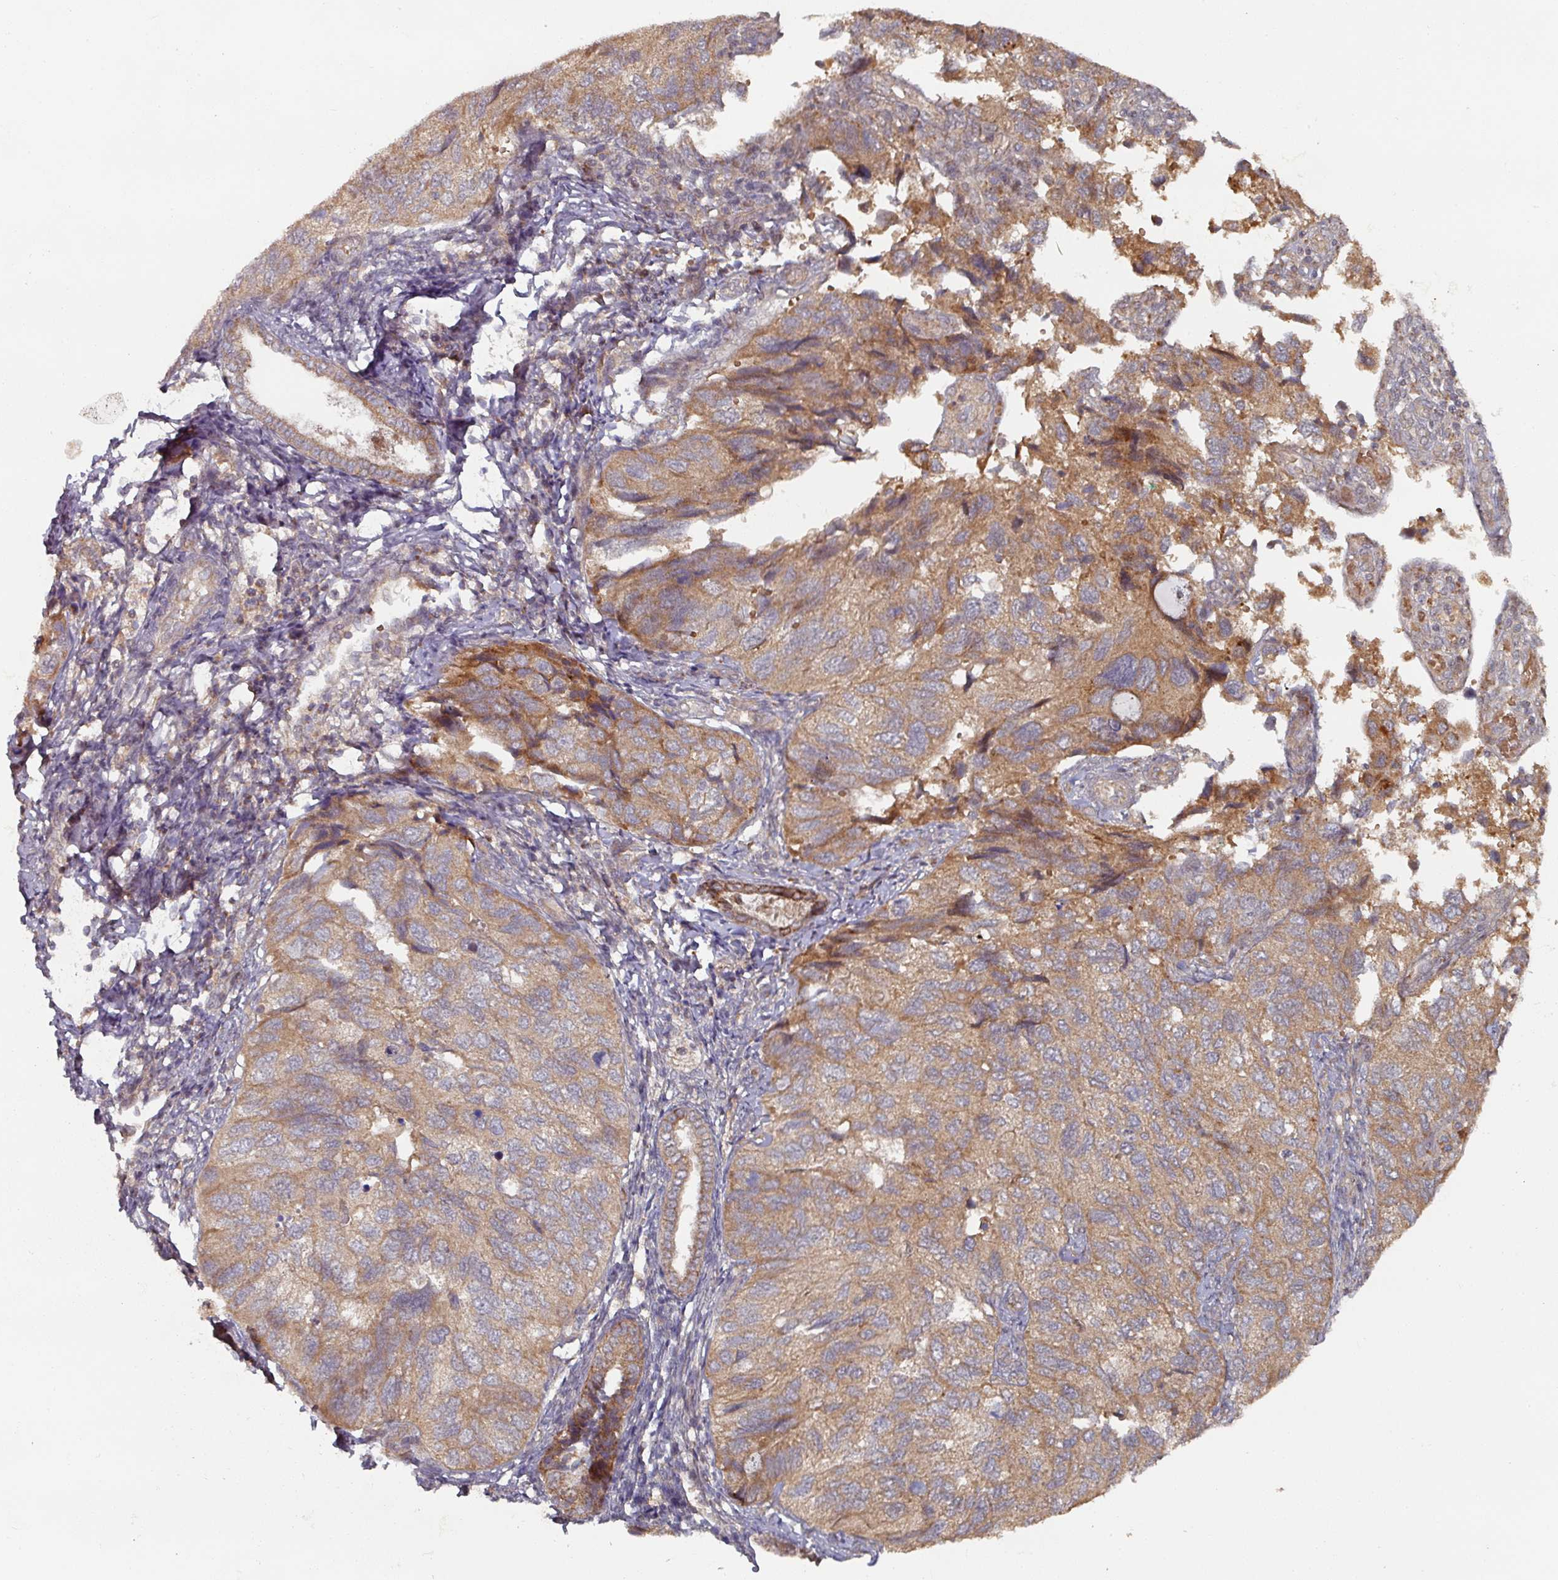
{"staining": {"intensity": "moderate", "quantity": "25%-75%", "location": "cytoplasmic/membranous"}, "tissue": "endometrial cancer", "cell_type": "Tumor cells", "image_type": "cancer", "snomed": [{"axis": "morphology", "description": "Carcinoma, NOS"}, {"axis": "topography", "description": "Uterus"}], "caption": "Endometrial cancer stained with a protein marker reveals moderate staining in tumor cells.", "gene": "DNAJC7", "patient": {"sex": "female", "age": 76}}